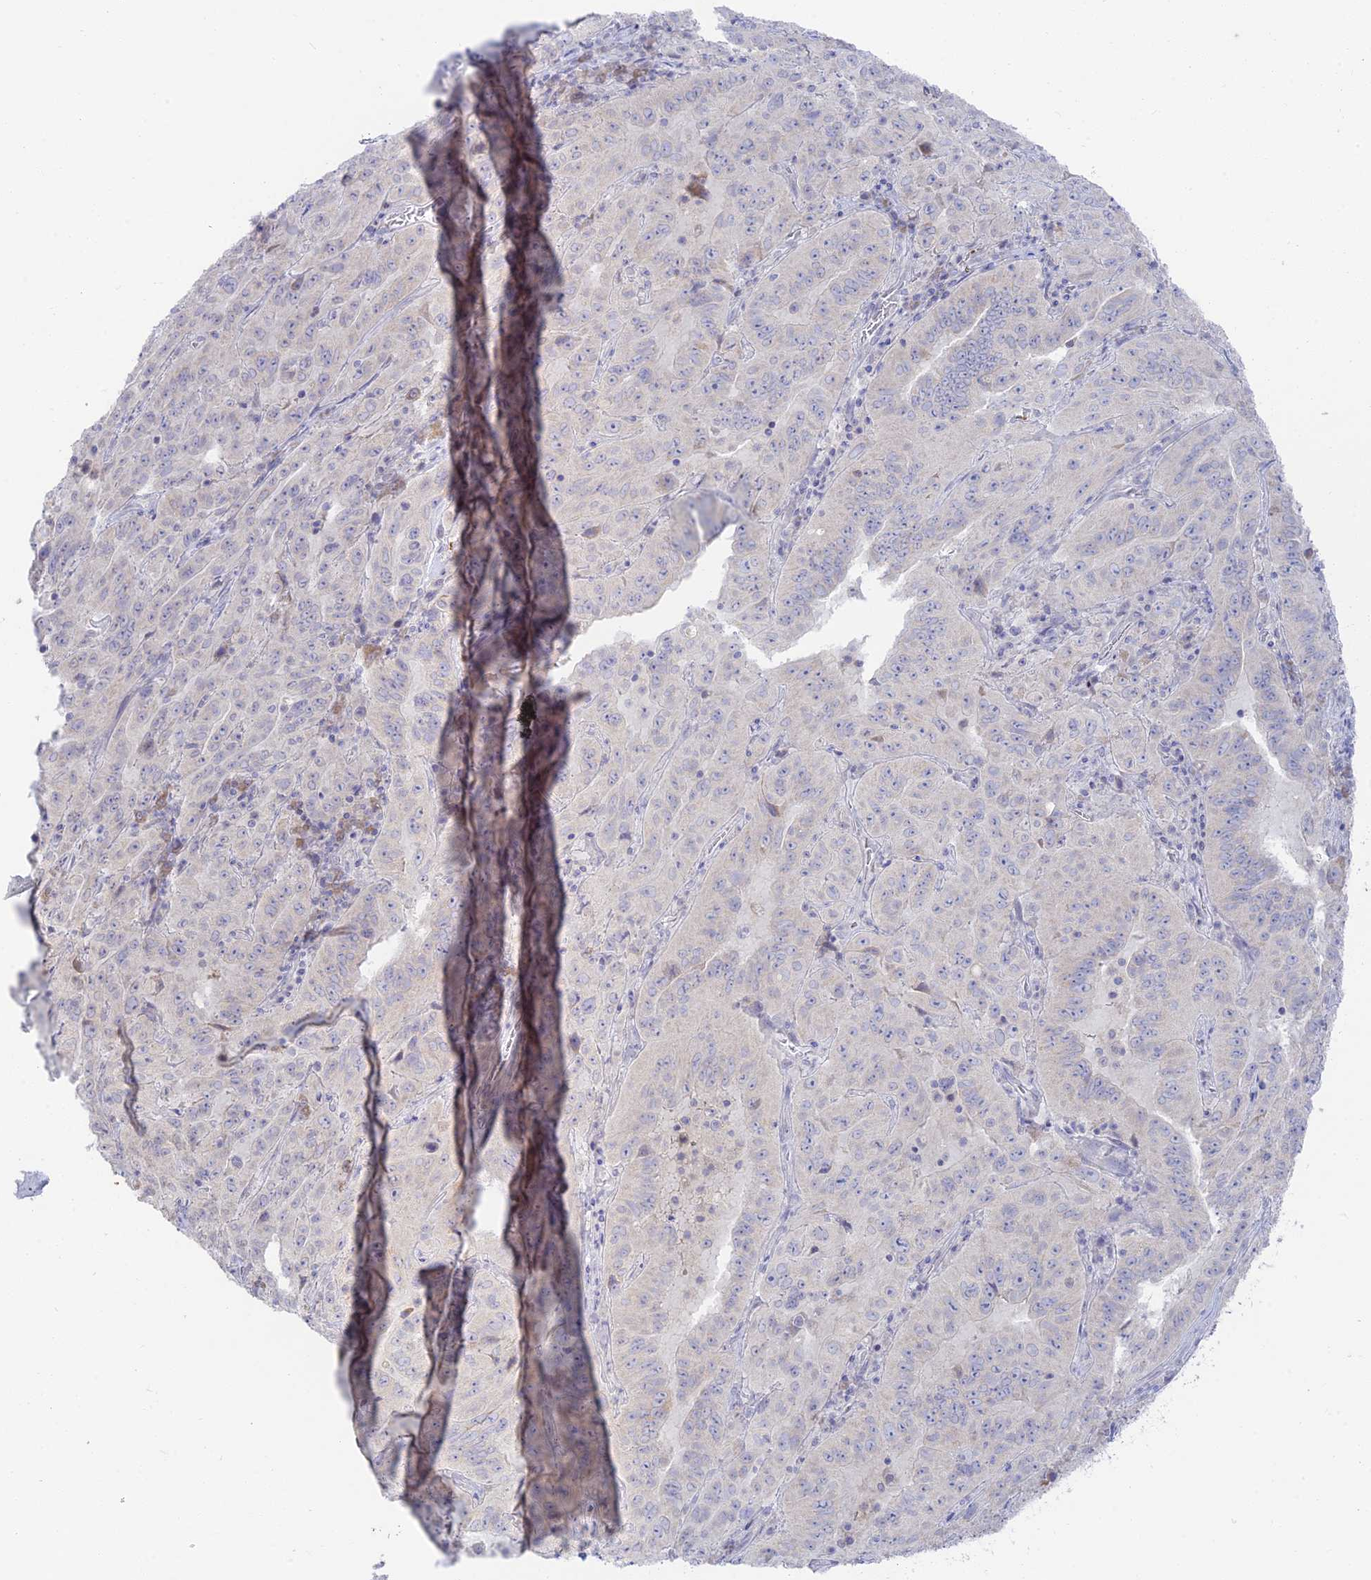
{"staining": {"intensity": "negative", "quantity": "none", "location": "none"}, "tissue": "pancreatic cancer", "cell_type": "Tumor cells", "image_type": "cancer", "snomed": [{"axis": "morphology", "description": "Adenocarcinoma, NOS"}, {"axis": "topography", "description": "Pancreas"}], "caption": "Immunohistochemistry of pancreatic cancer (adenocarcinoma) exhibits no positivity in tumor cells.", "gene": "TMEM40", "patient": {"sex": "male", "age": 63}}